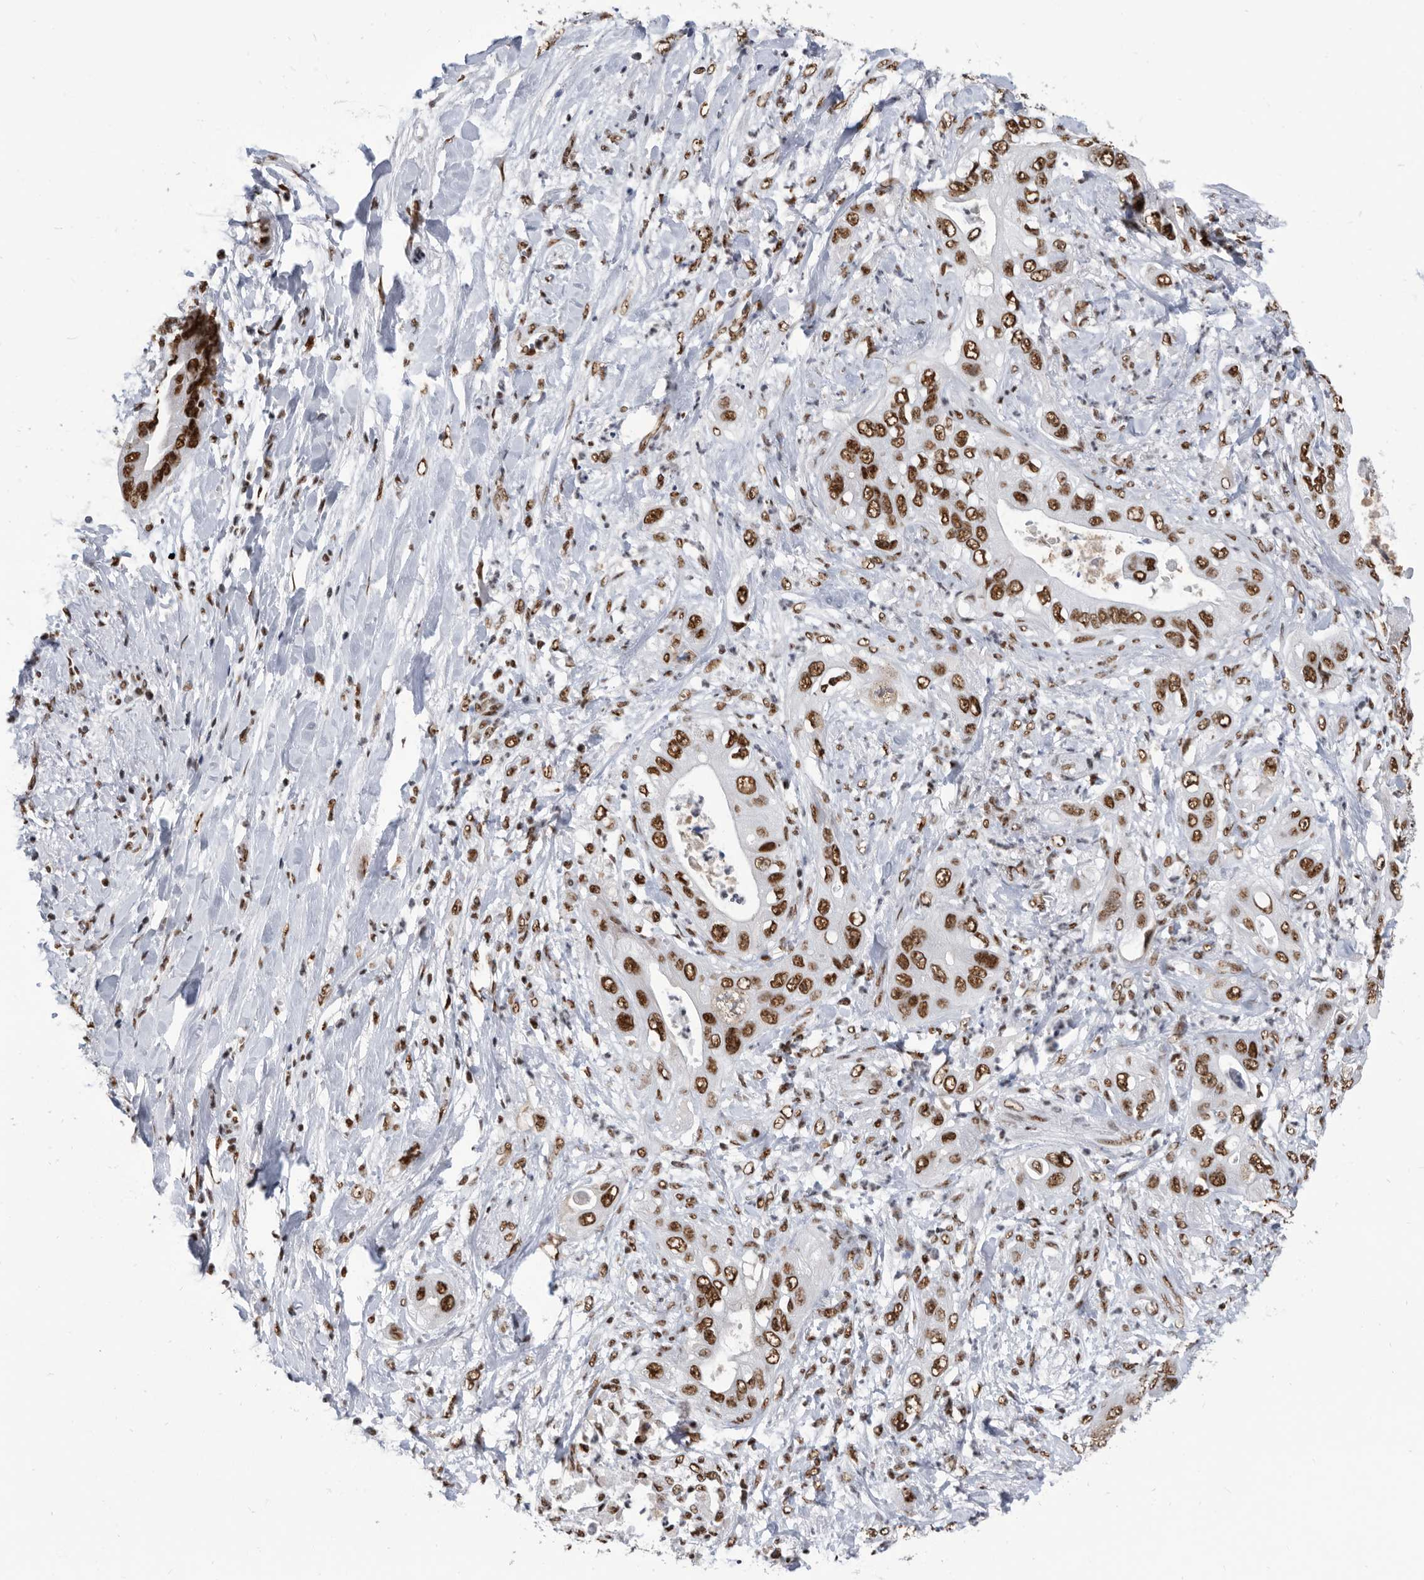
{"staining": {"intensity": "strong", "quantity": ">75%", "location": "nuclear"}, "tissue": "pancreatic cancer", "cell_type": "Tumor cells", "image_type": "cancer", "snomed": [{"axis": "morphology", "description": "Adenocarcinoma, NOS"}, {"axis": "topography", "description": "Pancreas"}], "caption": "High-power microscopy captured an IHC photomicrograph of pancreatic cancer (adenocarcinoma), revealing strong nuclear expression in approximately >75% of tumor cells.", "gene": "SF3A1", "patient": {"sex": "female", "age": 78}}